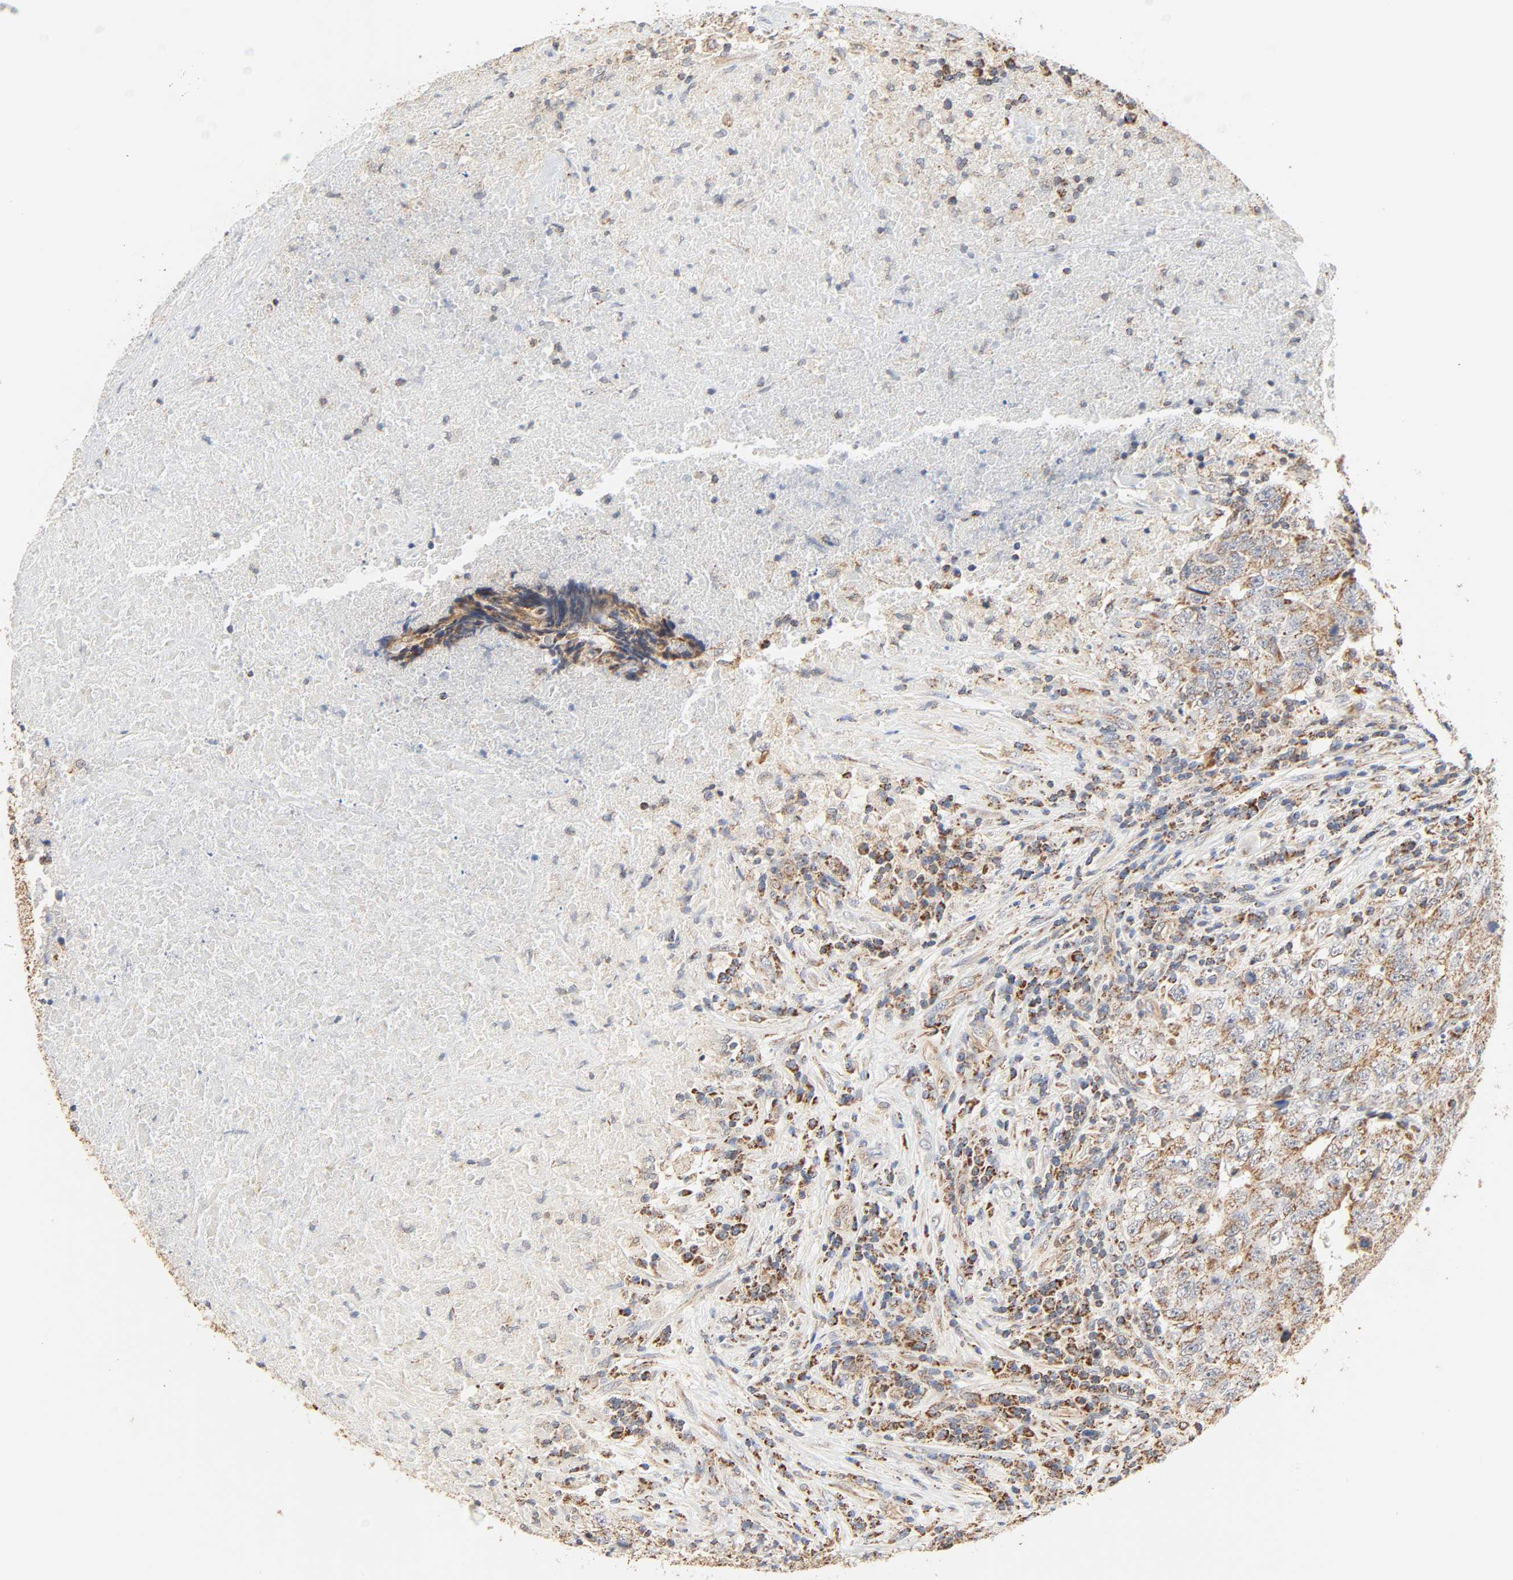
{"staining": {"intensity": "moderate", "quantity": ">75%", "location": "cytoplasmic/membranous"}, "tissue": "testis cancer", "cell_type": "Tumor cells", "image_type": "cancer", "snomed": [{"axis": "morphology", "description": "Necrosis, NOS"}, {"axis": "morphology", "description": "Carcinoma, Embryonal, NOS"}, {"axis": "topography", "description": "Testis"}], "caption": "This image demonstrates IHC staining of testis embryonal carcinoma, with medium moderate cytoplasmic/membranous staining in approximately >75% of tumor cells.", "gene": "ZMAT5", "patient": {"sex": "male", "age": 19}}